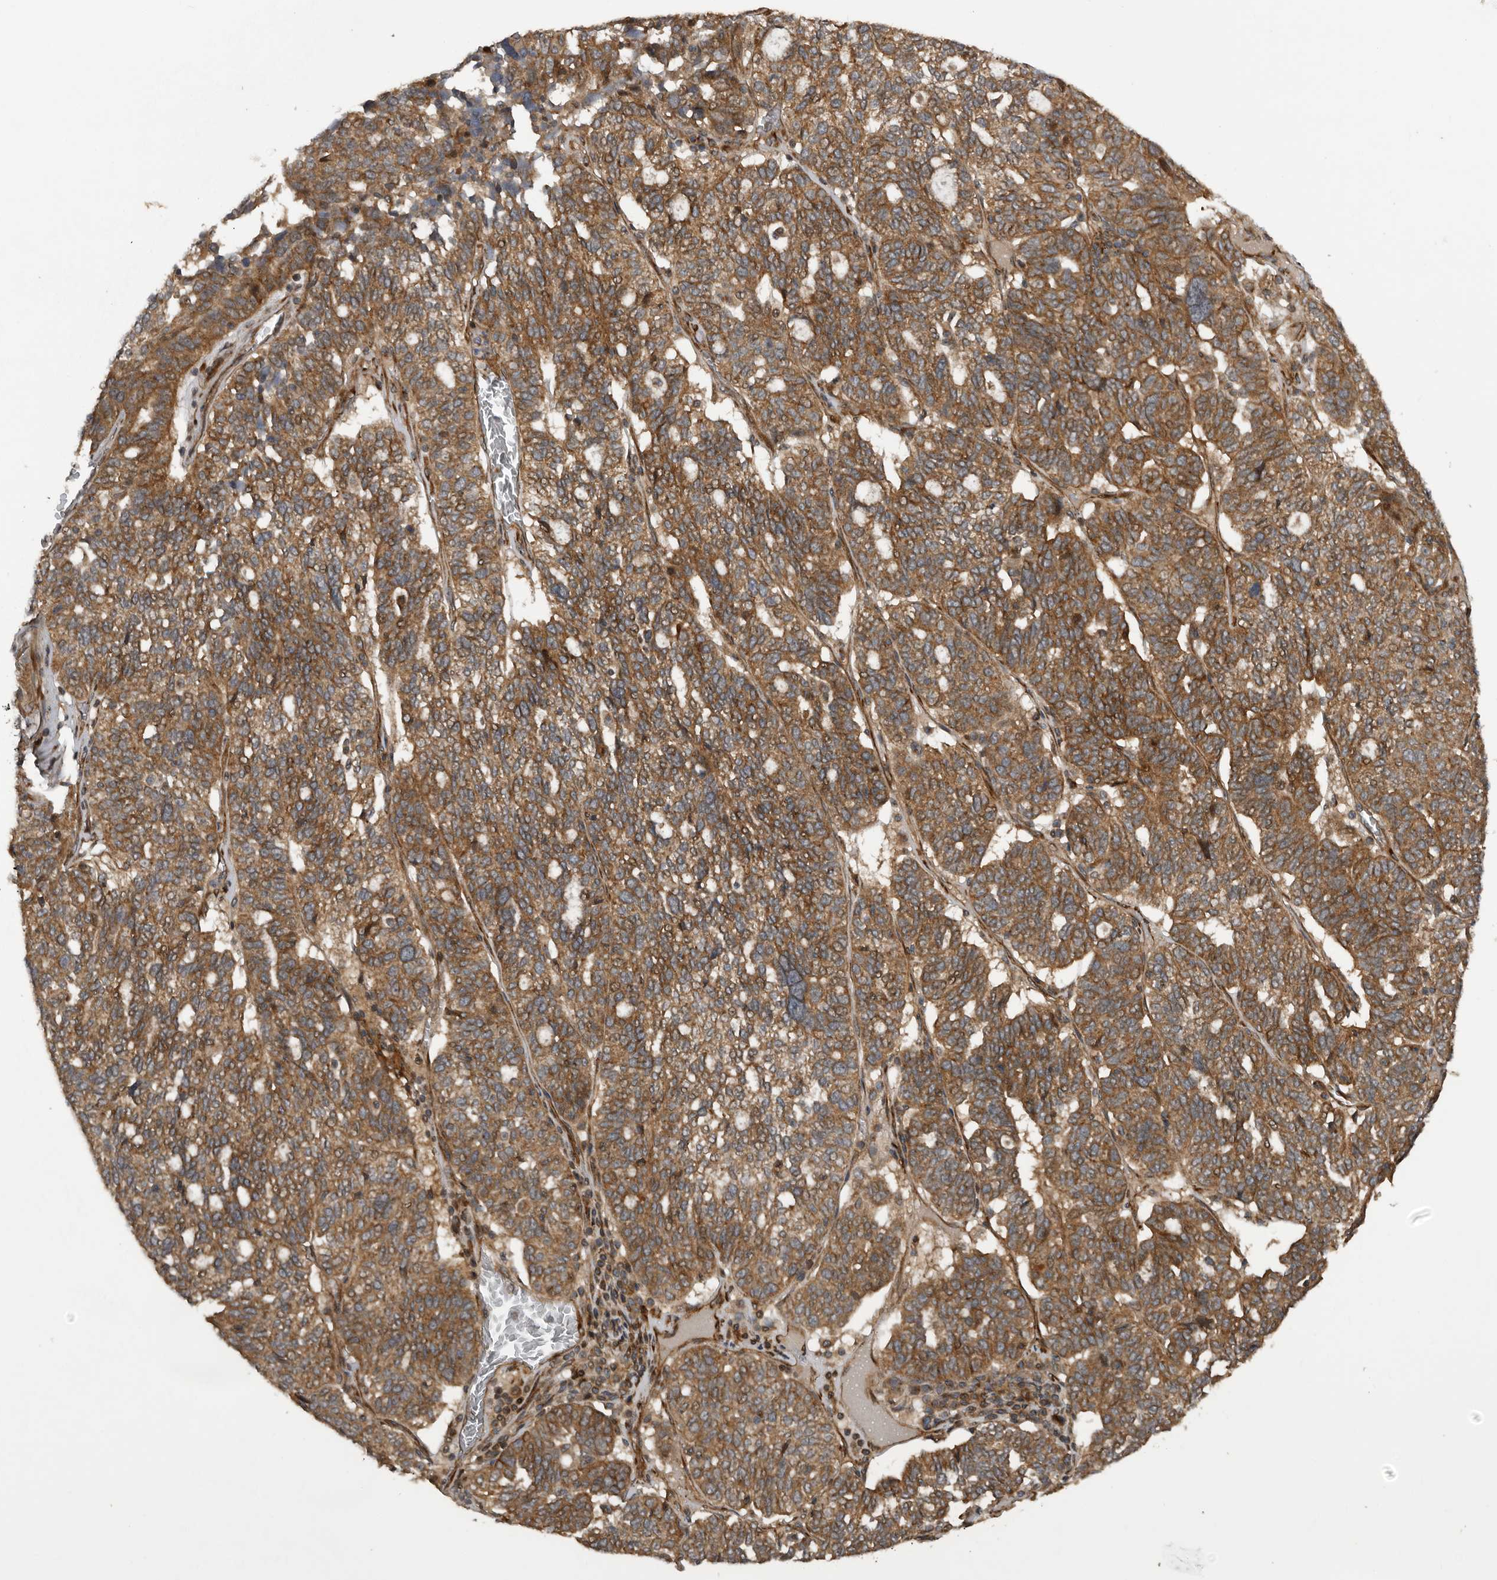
{"staining": {"intensity": "moderate", "quantity": ">75%", "location": "cytoplasmic/membranous"}, "tissue": "ovarian cancer", "cell_type": "Tumor cells", "image_type": "cancer", "snomed": [{"axis": "morphology", "description": "Cystadenocarcinoma, serous, NOS"}, {"axis": "topography", "description": "Ovary"}], "caption": "Immunohistochemical staining of serous cystadenocarcinoma (ovarian) displays moderate cytoplasmic/membranous protein staining in about >75% of tumor cells.", "gene": "CCDC190", "patient": {"sex": "female", "age": 59}}